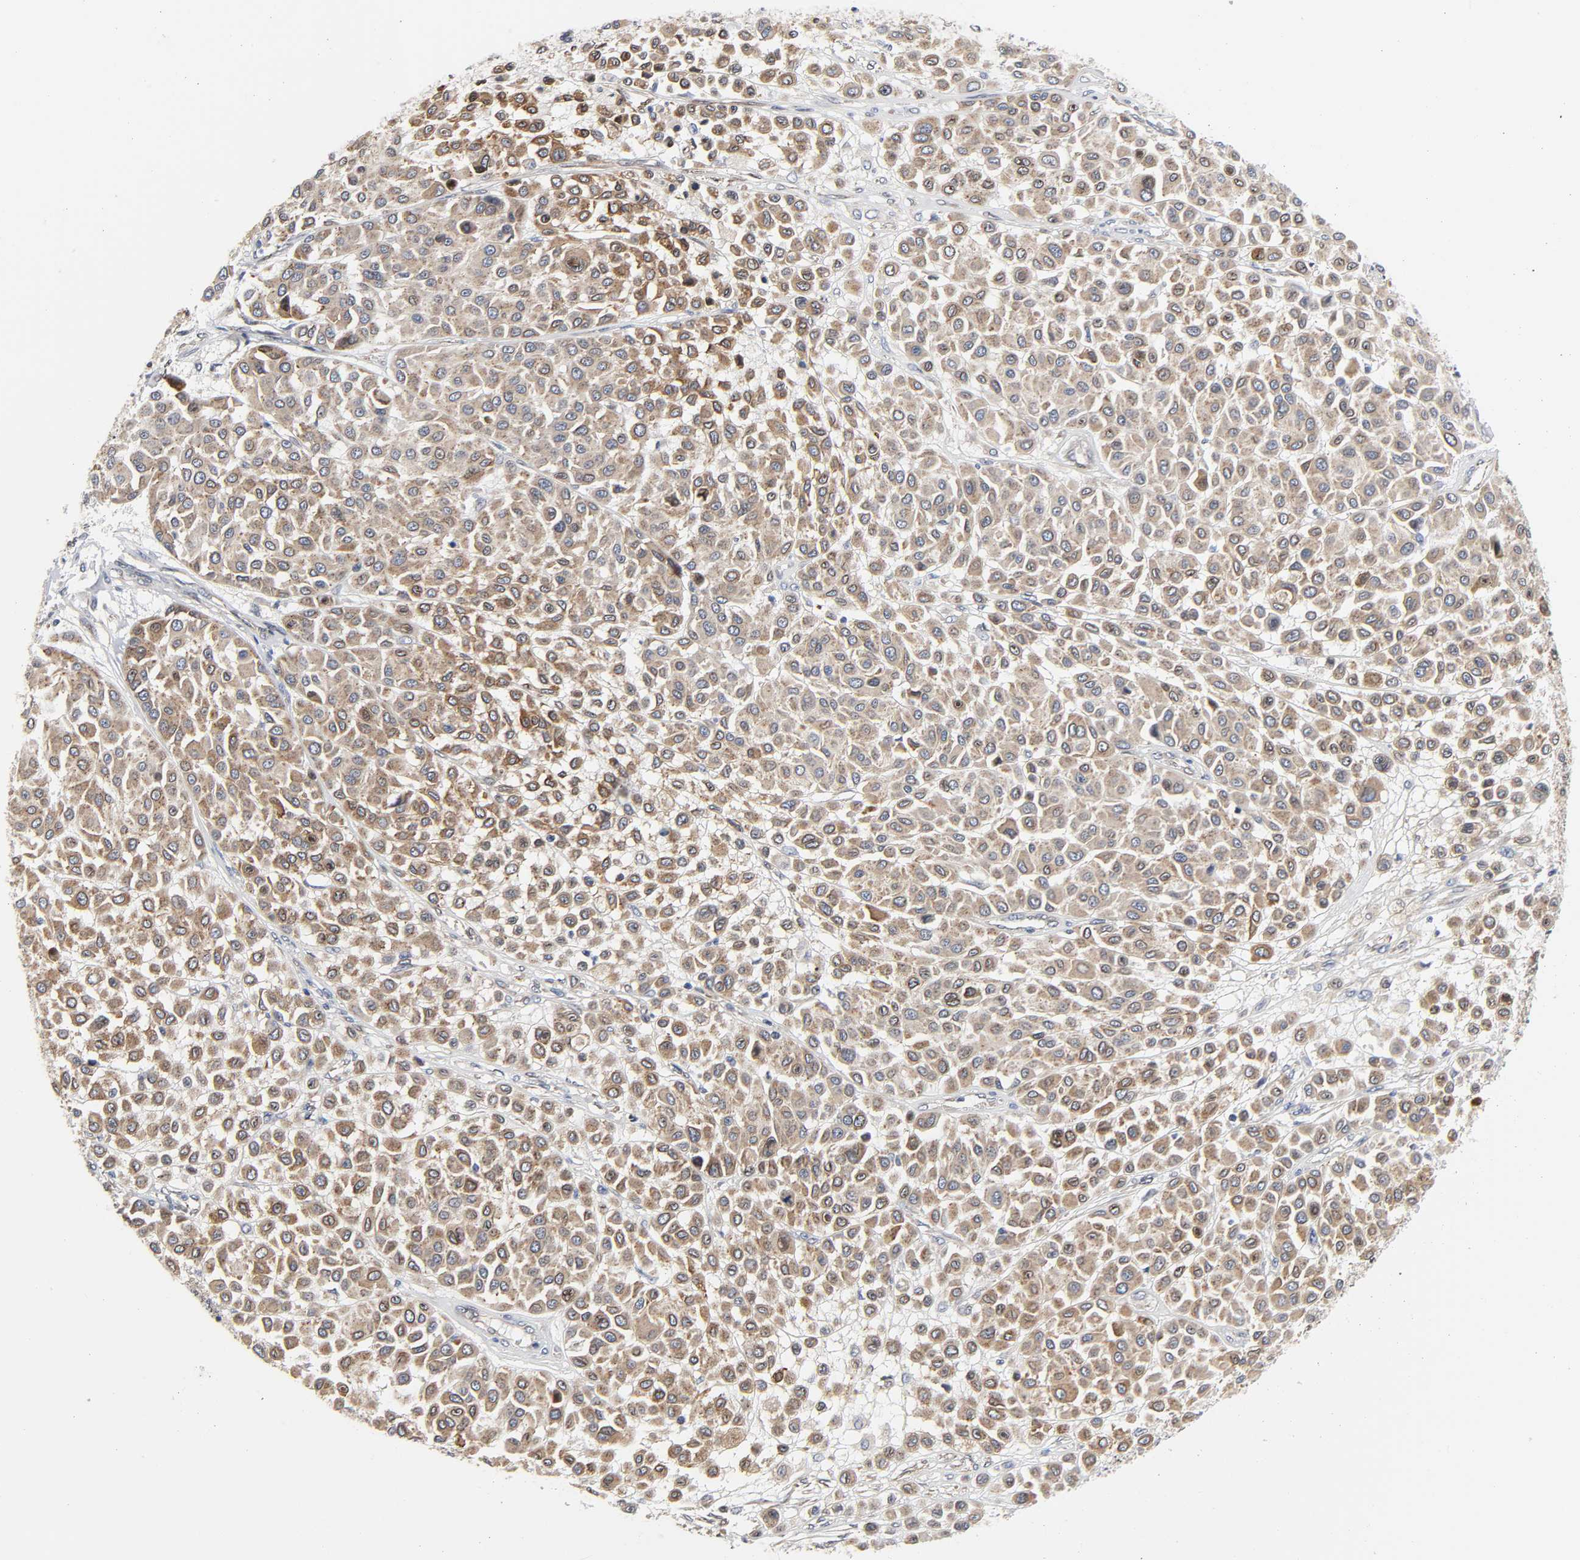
{"staining": {"intensity": "weak", "quantity": ">75%", "location": "cytoplasmic/membranous"}, "tissue": "melanoma", "cell_type": "Tumor cells", "image_type": "cancer", "snomed": [{"axis": "morphology", "description": "Malignant melanoma, Metastatic site"}, {"axis": "topography", "description": "Soft tissue"}], "caption": "Brown immunohistochemical staining in human melanoma shows weak cytoplasmic/membranous positivity in about >75% of tumor cells.", "gene": "ASB6", "patient": {"sex": "male", "age": 41}}